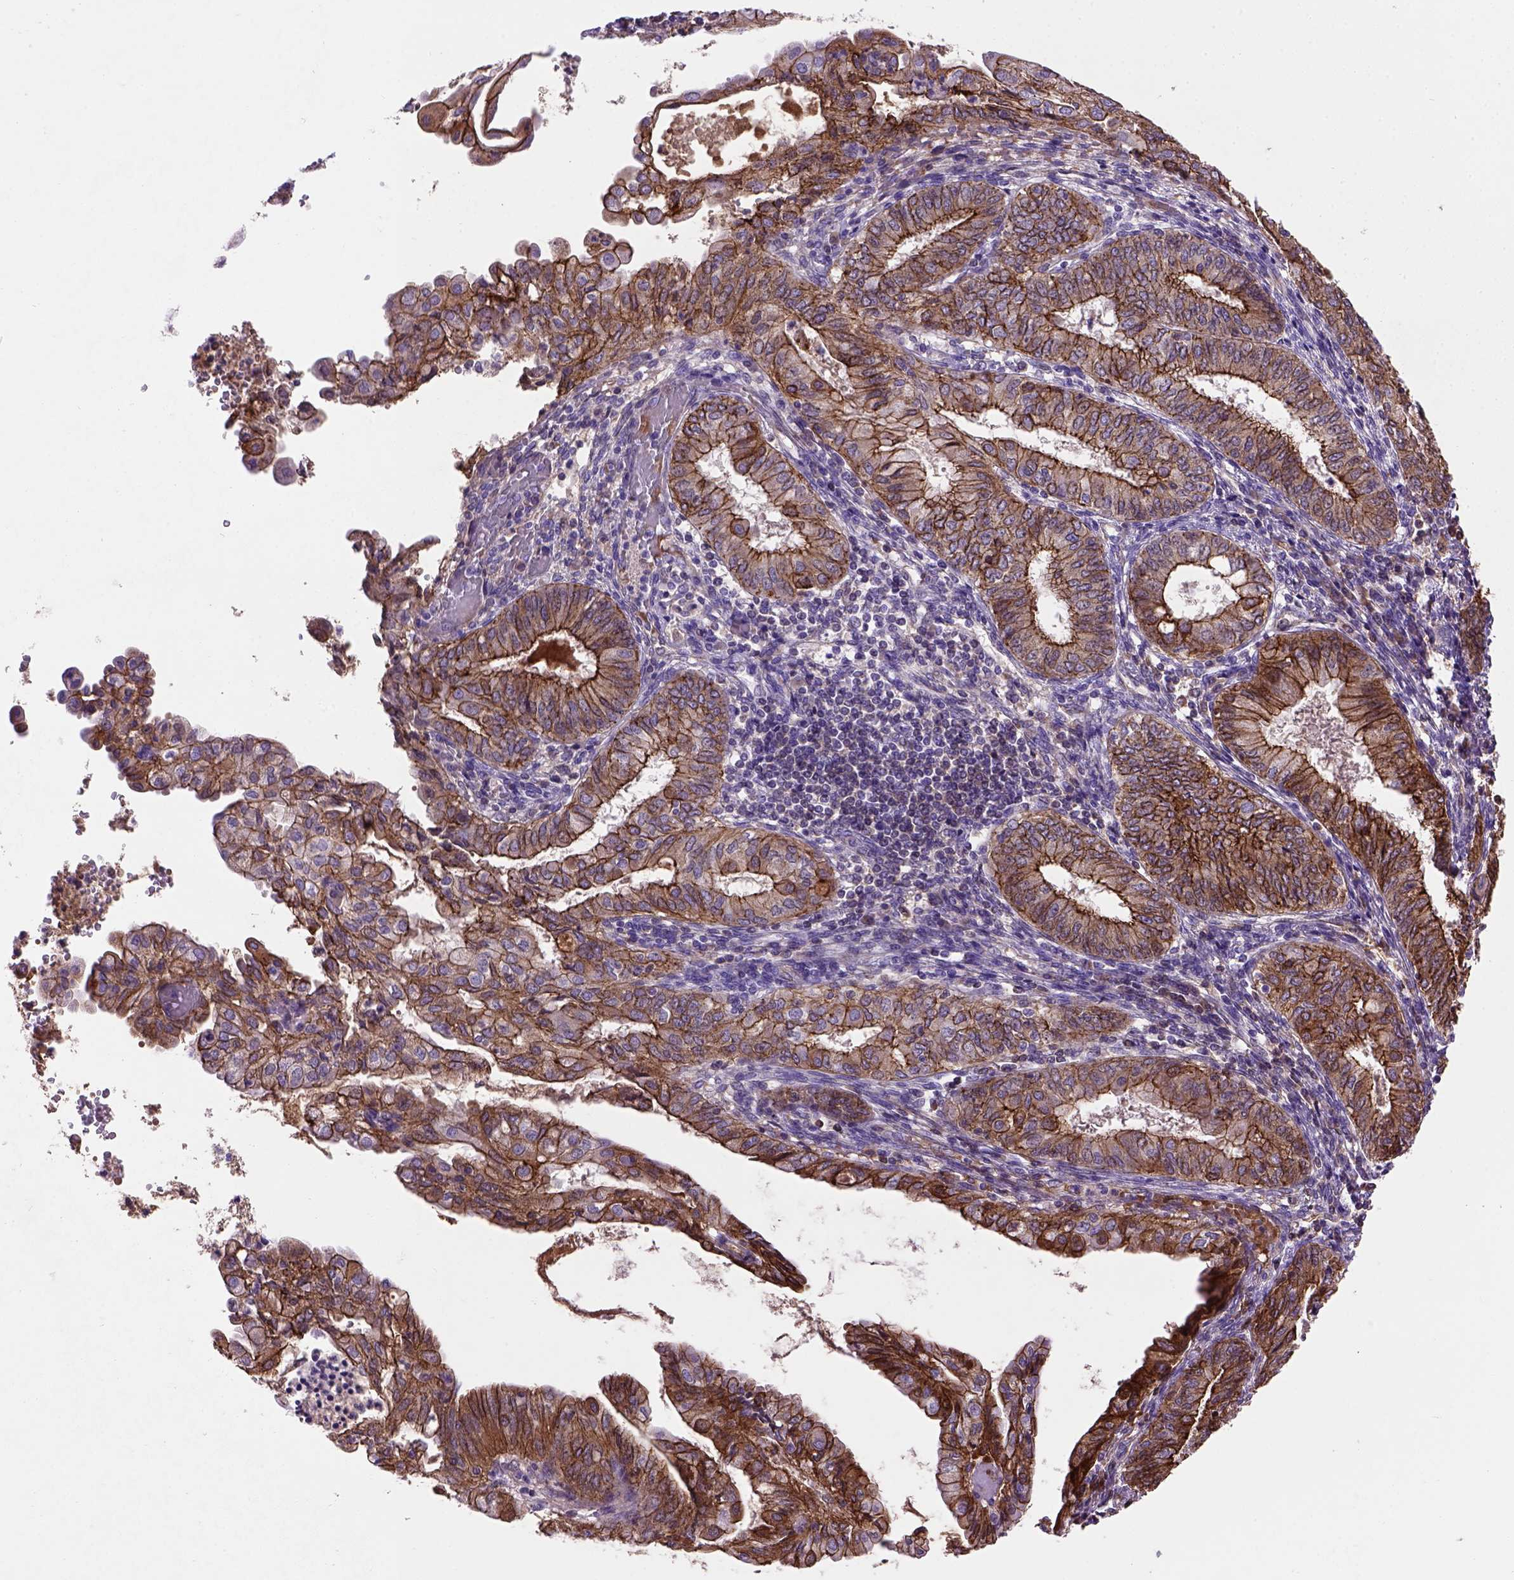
{"staining": {"intensity": "strong", "quantity": ">75%", "location": "cytoplasmic/membranous"}, "tissue": "endometrial cancer", "cell_type": "Tumor cells", "image_type": "cancer", "snomed": [{"axis": "morphology", "description": "Adenocarcinoma, NOS"}, {"axis": "topography", "description": "Endometrium"}], "caption": "DAB immunohistochemical staining of human adenocarcinoma (endometrial) reveals strong cytoplasmic/membranous protein expression in about >75% of tumor cells.", "gene": "CDH1", "patient": {"sex": "female", "age": 68}}